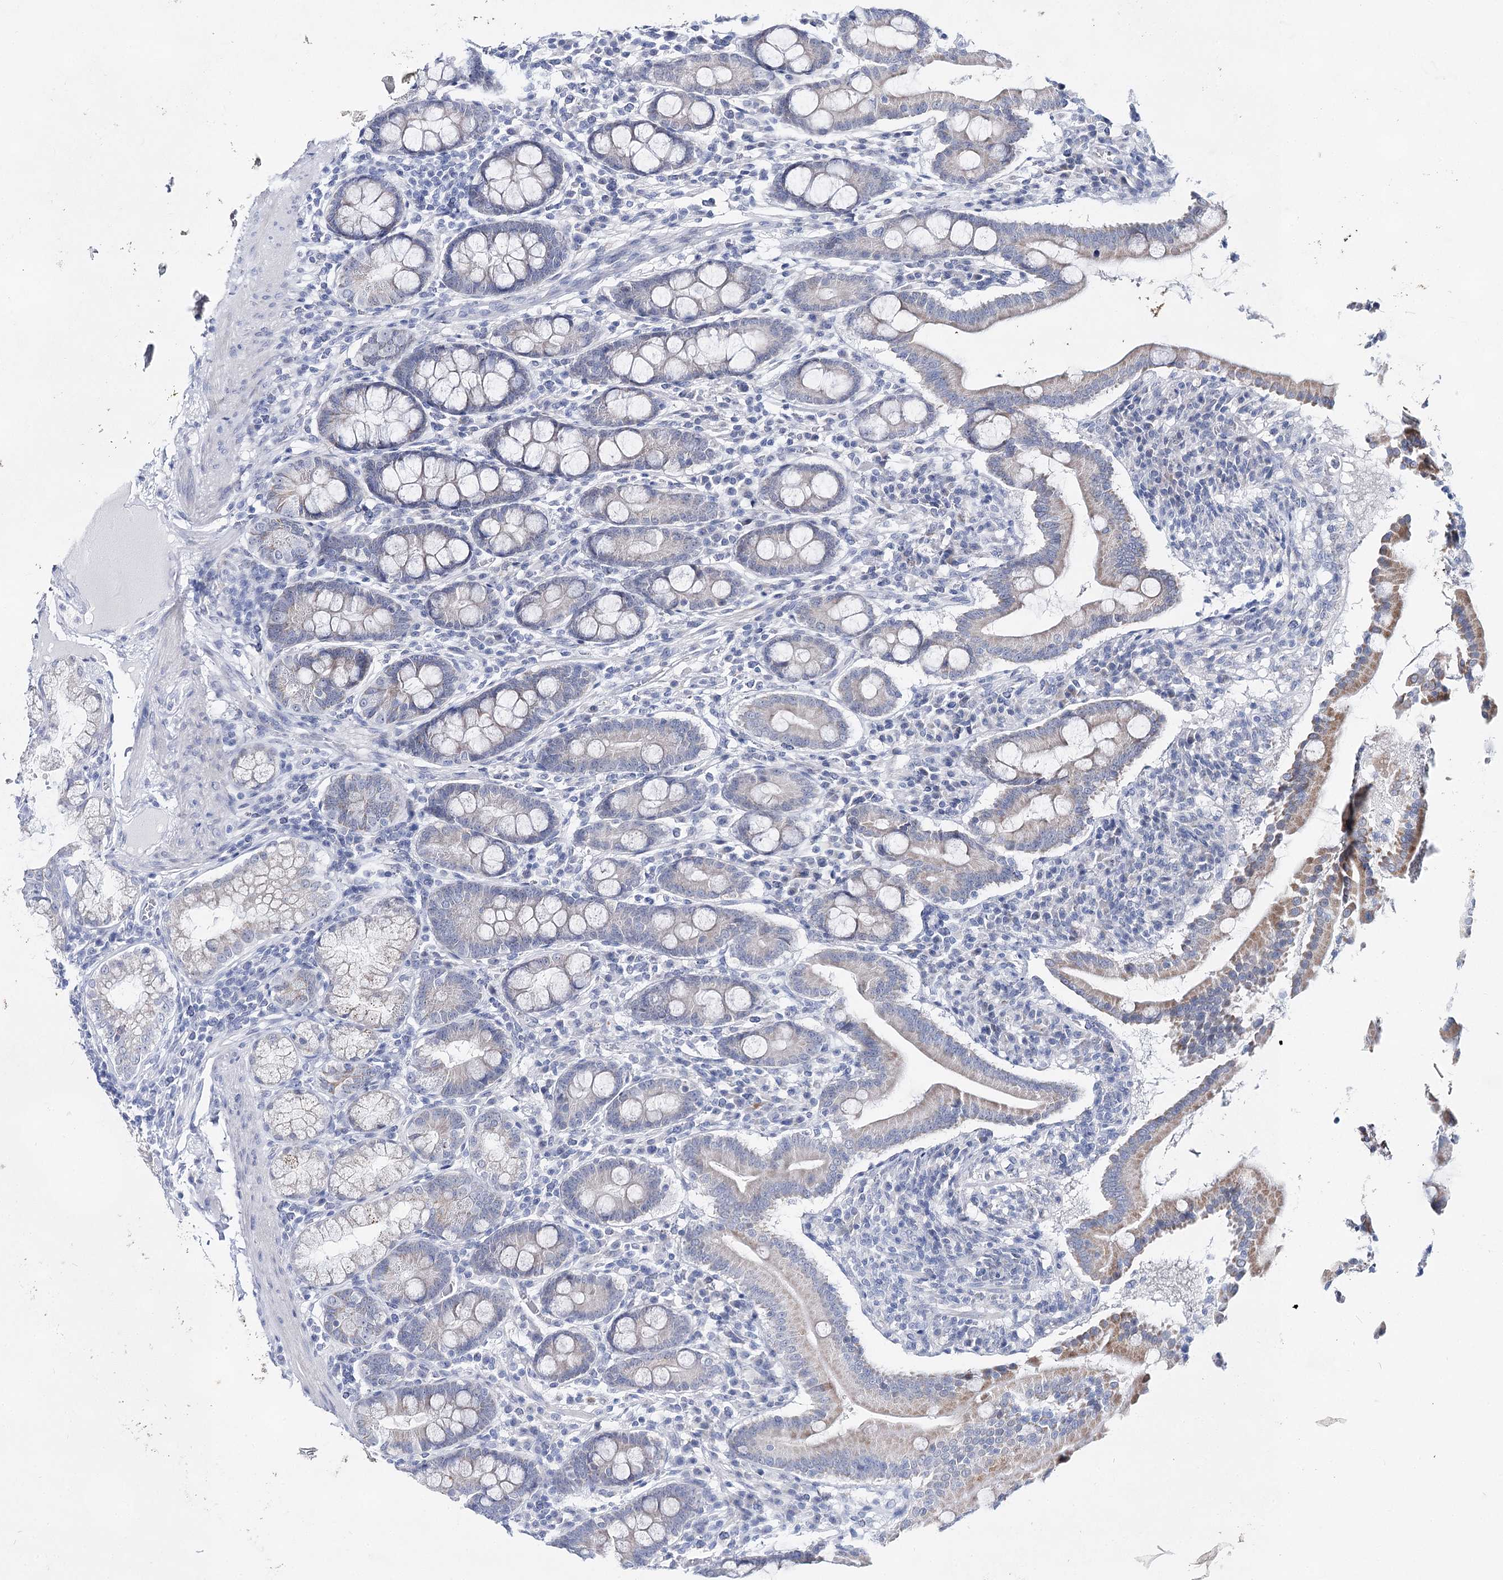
{"staining": {"intensity": "moderate", "quantity": "<25%", "location": "cytoplasmic/membranous"}, "tissue": "duodenum", "cell_type": "Glandular cells", "image_type": "normal", "snomed": [{"axis": "morphology", "description": "Normal tissue, NOS"}, {"axis": "topography", "description": "Duodenum"}], "caption": "Protein analysis of normal duodenum reveals moderate cytoplasmic/membranous expression in approximately <25% of glandular cells.", "gene": "BPHL", "patient": {"sex": "male", "age": 50}}